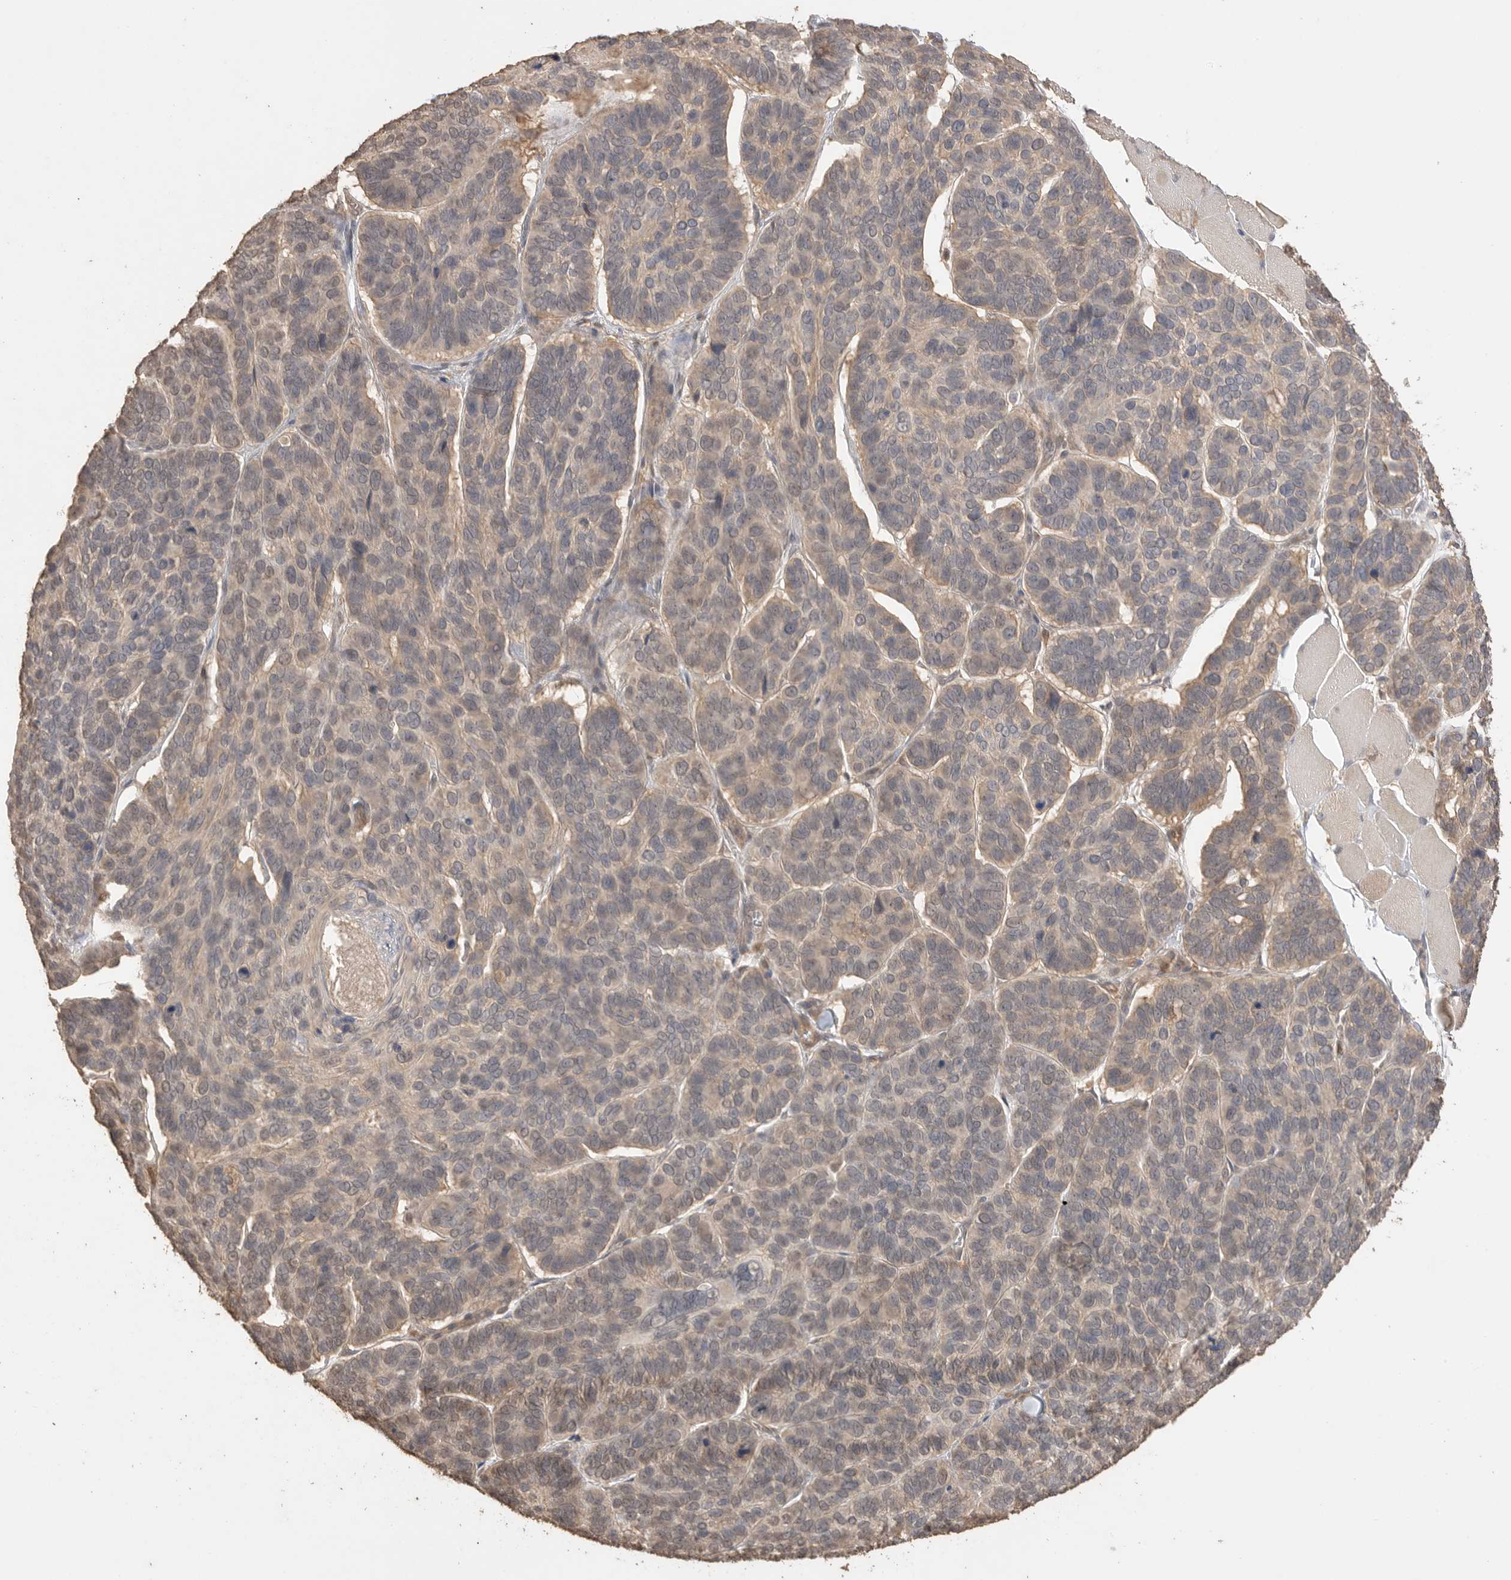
{"staining": {"intensity": "weak", "quantity": "<25%", "location": "cytoplasmic/membranous"}, "tissue": "skin cancer", "cell_type": "Tumor cells", "image_type": "cancer", "snomed": [{"axis": "morphology", "description": "Basal cell carcinoma"}, {"axis": "topography", "description": "Skin"}], "caption": "The image exhibits no staining of tumor cells in basal cell carcinoma (skin).", "gene": "MAP2K1", "patient": {"sex": "male", "age": 62}}